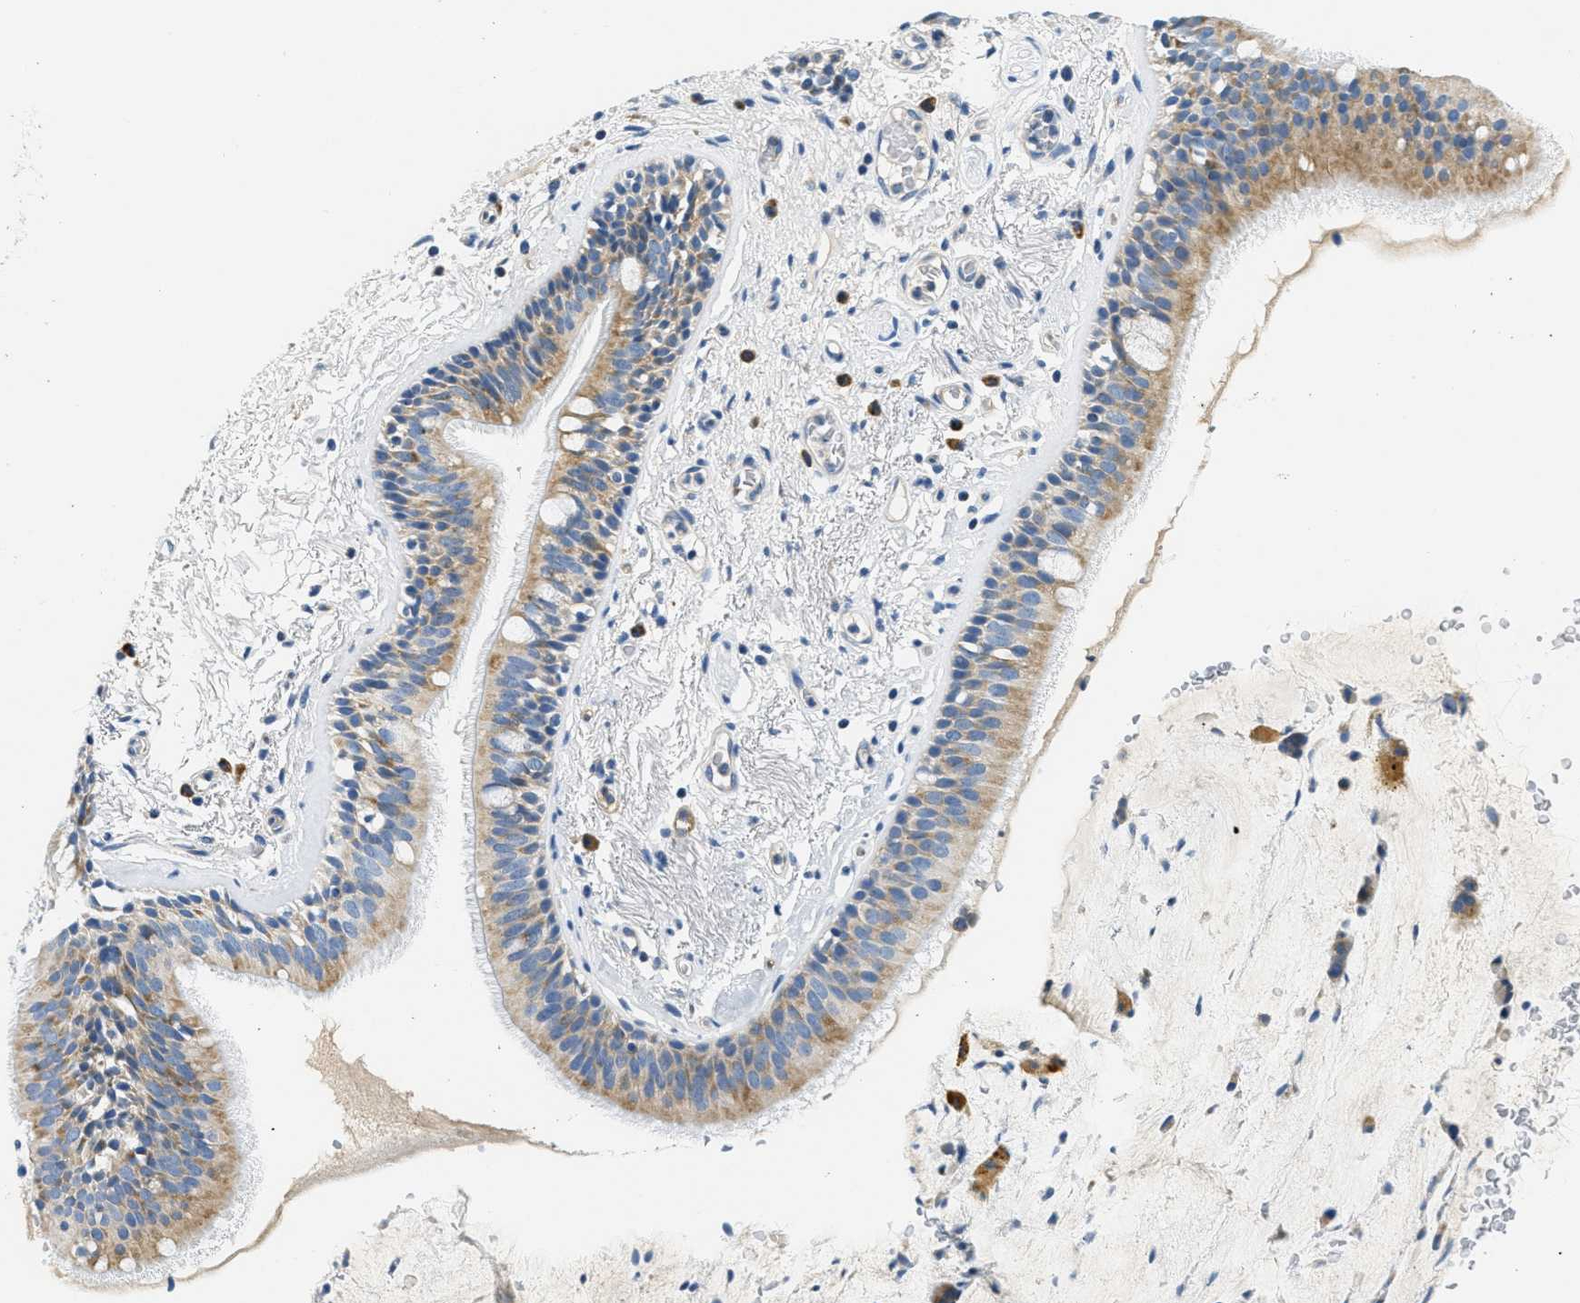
{"staining": {"intensity": "moderate", "quantity": ">75%", "location": "cytoplasmic/membranous"}, "tissue": "bronchus", "cell_type": "Respiratory epithelial cells", "image_type": "normal", "snomed": [{"axis": "morphology", "description": "Normal tissue, NOS"}, {"axis": "topography", "description": "Cartilage tissue"}], "caption": "The histopathology image exhibits staining of normal bronchus, revealing moderate cytoplasmic/membranous protein positivity (brown color) within respiratory epithelial cells. (Stains: DAB in brown, nuclei in blue, Microscopy: brightfield microscopy at high magnification).", "gene": "CA4", "patient": {"sex": "female", "age": 63}}